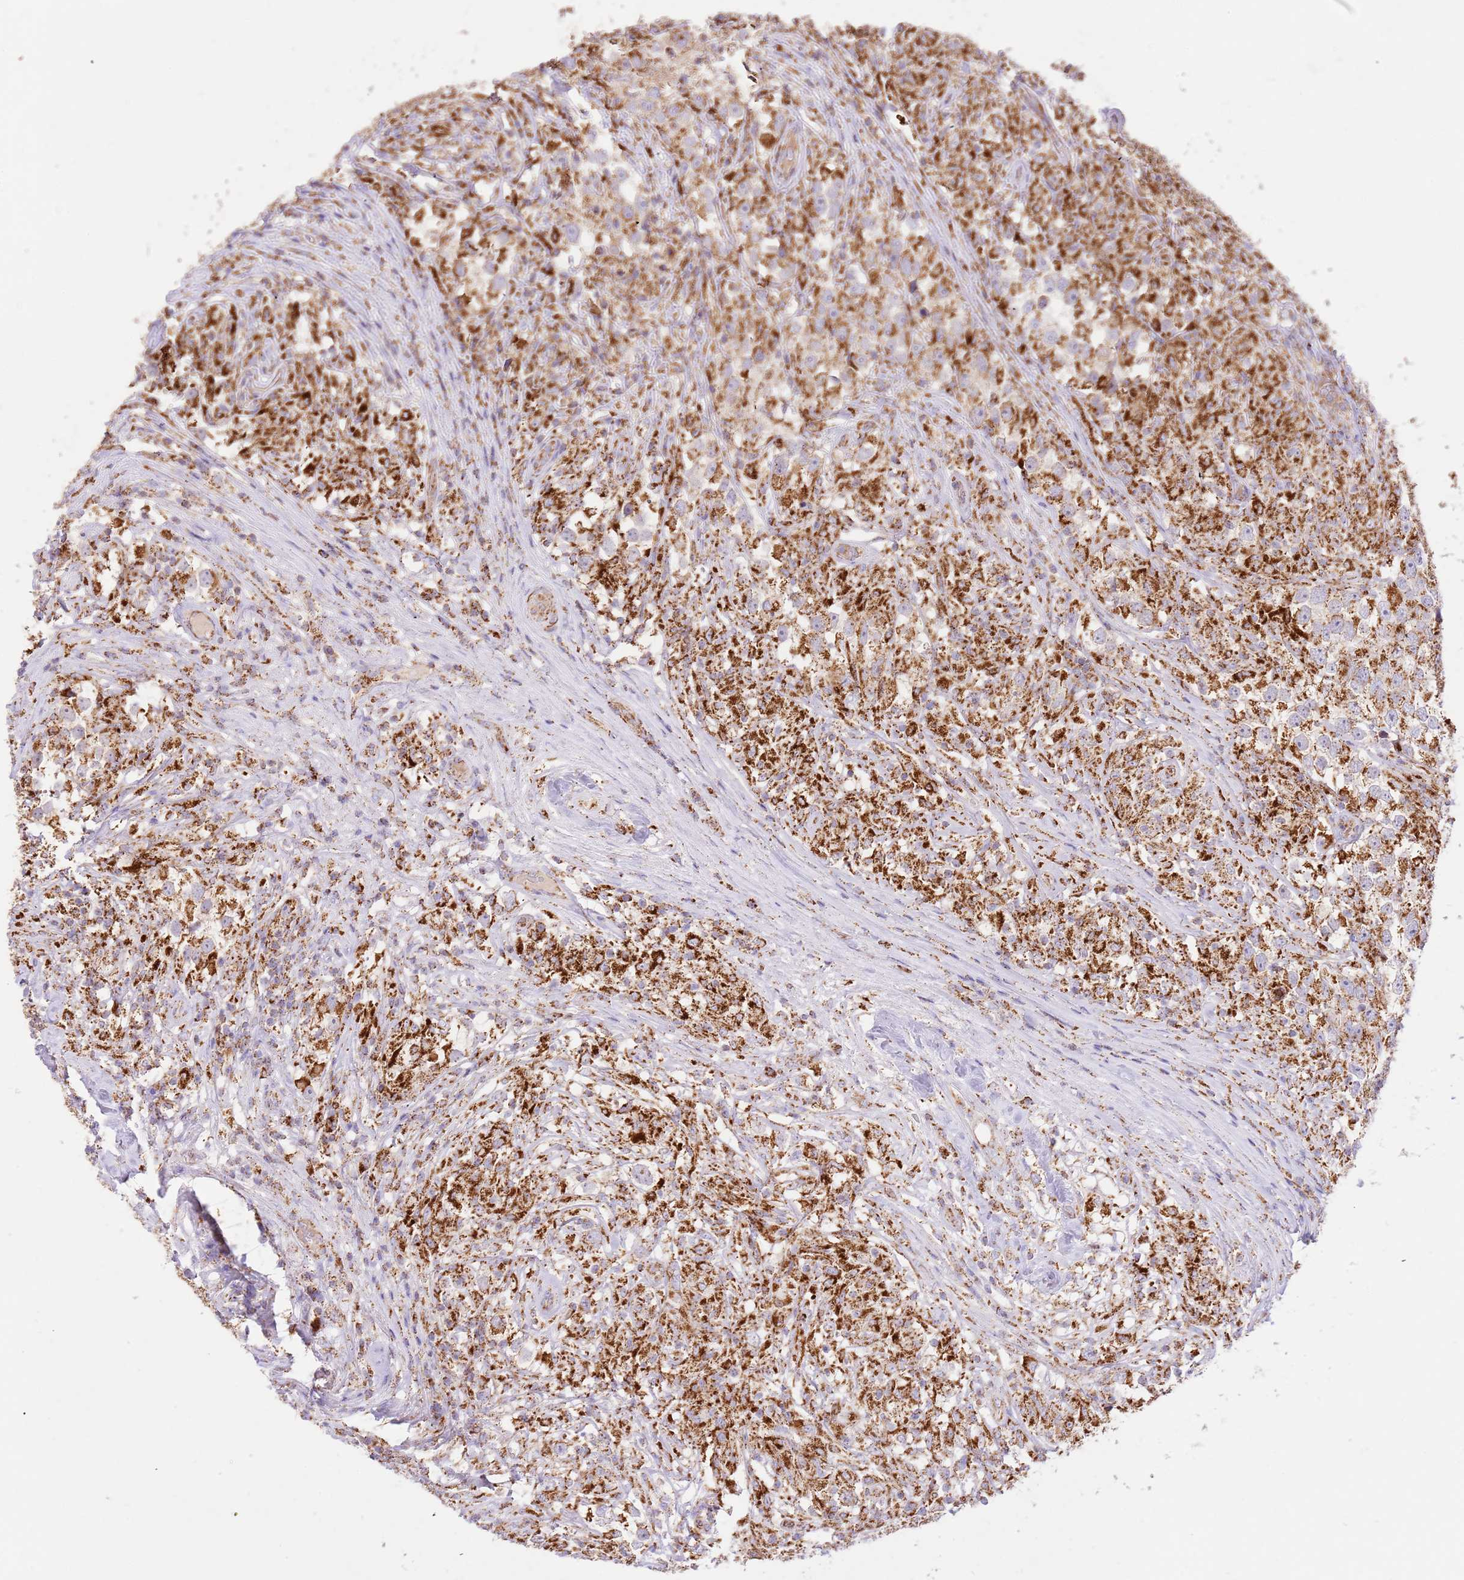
{"staining": {"intensity": "strong", "quantity": ">75%", "location": "cytoplasmic/membranous"}, "tissue": "testis cancer", "cell_type": "Tumor cells", "image_type": "cancer", "snomed": [{"axis": "morphology", "description": "Seminoma, NOS"}, {"axis": "topography", "description": "Testis"}], "caption": "Seminoma (testis) stained with DAB IHC demonstrates high levels of strong cytoplasmic/membranous positivity in about >75% of tumor cells. The staining was performed using DAB (3,3'-diaminobenzidine) to visualize the protein expression in brown, while the nuclei were stained in blue with hematoxylin (Magnification: 20x).", "gene": "ZBTB39", "patient": {"sex": "male", "age": 46}}